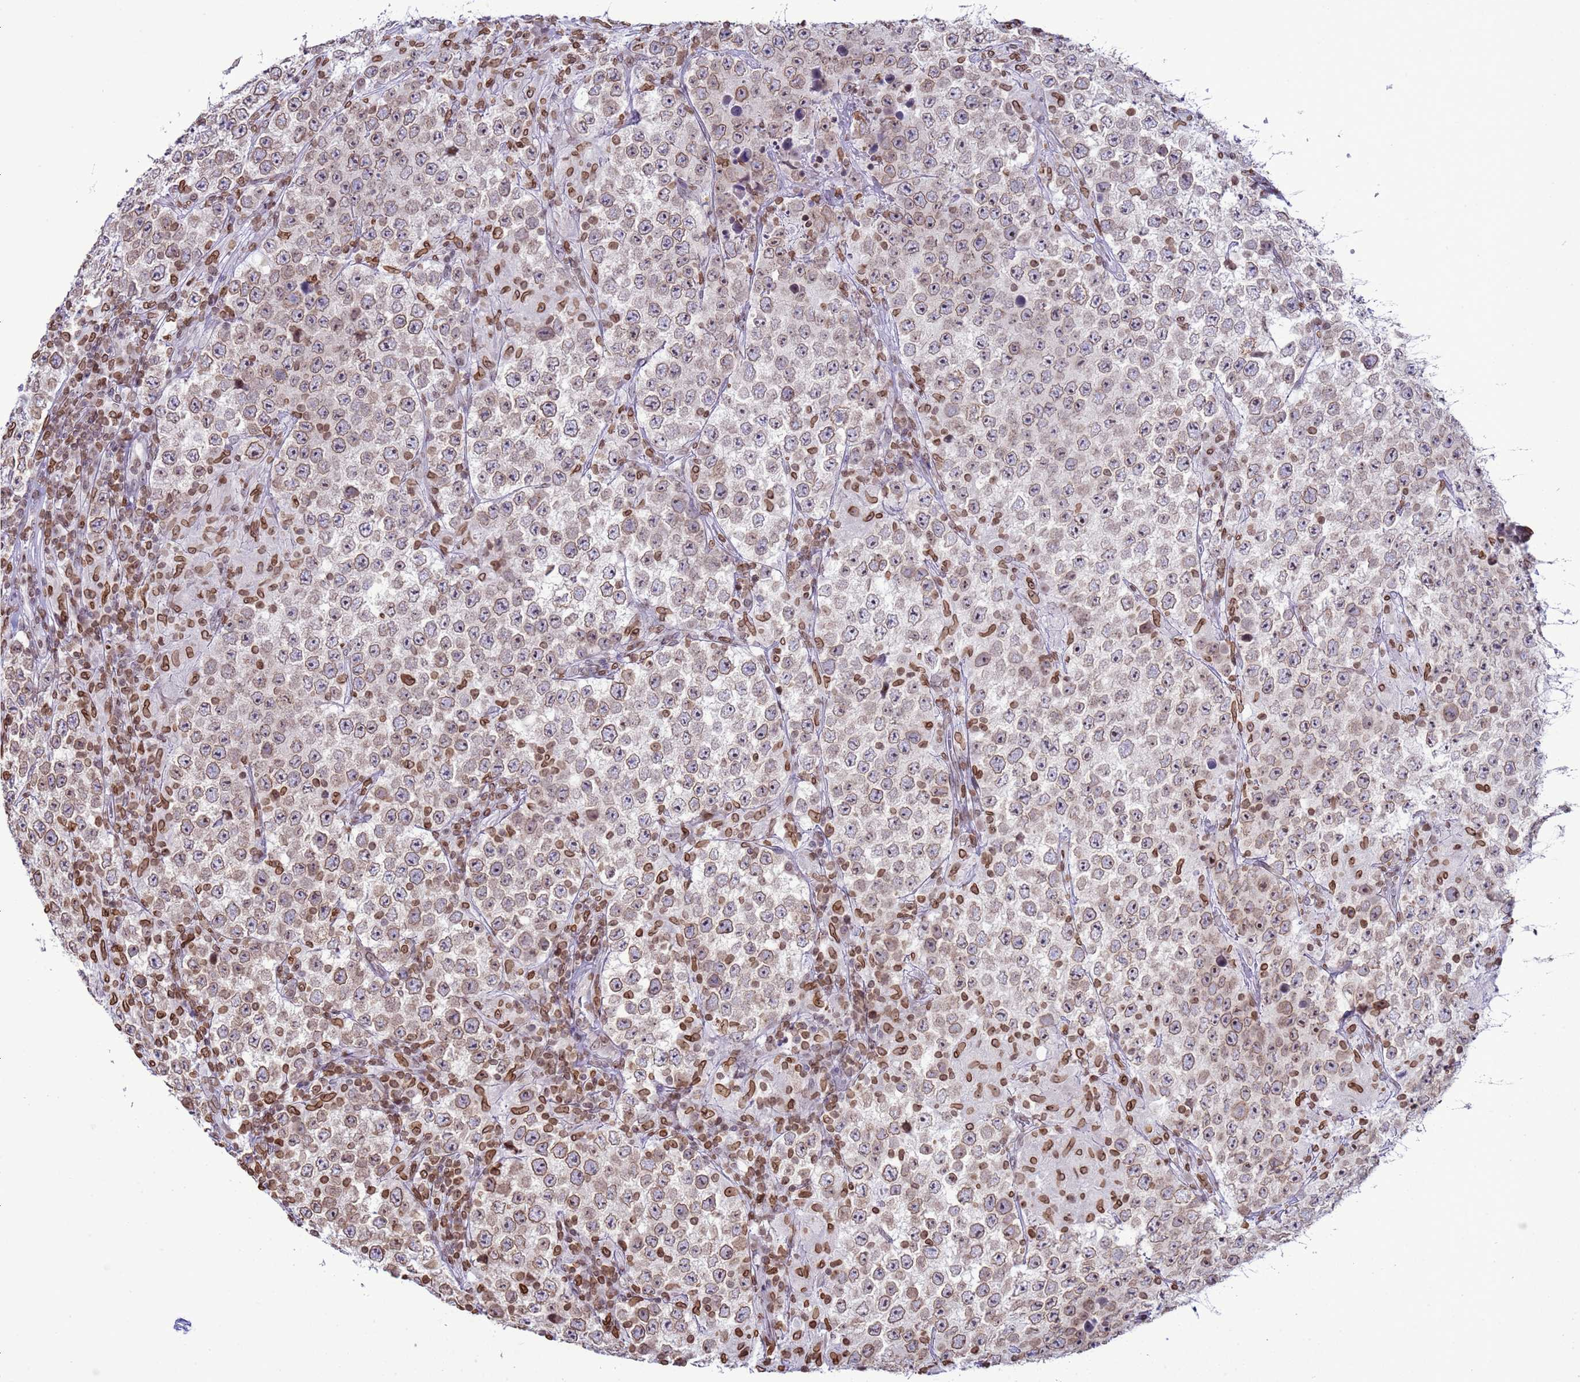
{"staining": {"intensity": "moderate", "quantity": ">75%", "location": "cytoplasmic/membranous,nuclear"}, "tissue": "testis cancer", "cell_type": "Tumor cells", "image_type": "cancer", "snomed": [{"axis": "morphology", "description": "Normal tissue, NOS"}, {"axis": "morphology", "description": "Urothelial carcinoma, High grade"}, {"axis": "morphology", "description": "Seminoma, NOS"}, {"axis": "morphology", "description": "Carcinoma, Embryonal, NOS"}, {"axis": "topography", "description": "Urinary bladder"}, {"axis": "topography", "description": "Testis"}], "caption": "Immunohistochemical staining of human testis cancer shows medium levels of moderate cytoplasmic/membranous and nuclear protein positivity in about >75% of tumor cells.", "gene": "DHX37", "patient": {"sex": "male", "age": 41}}